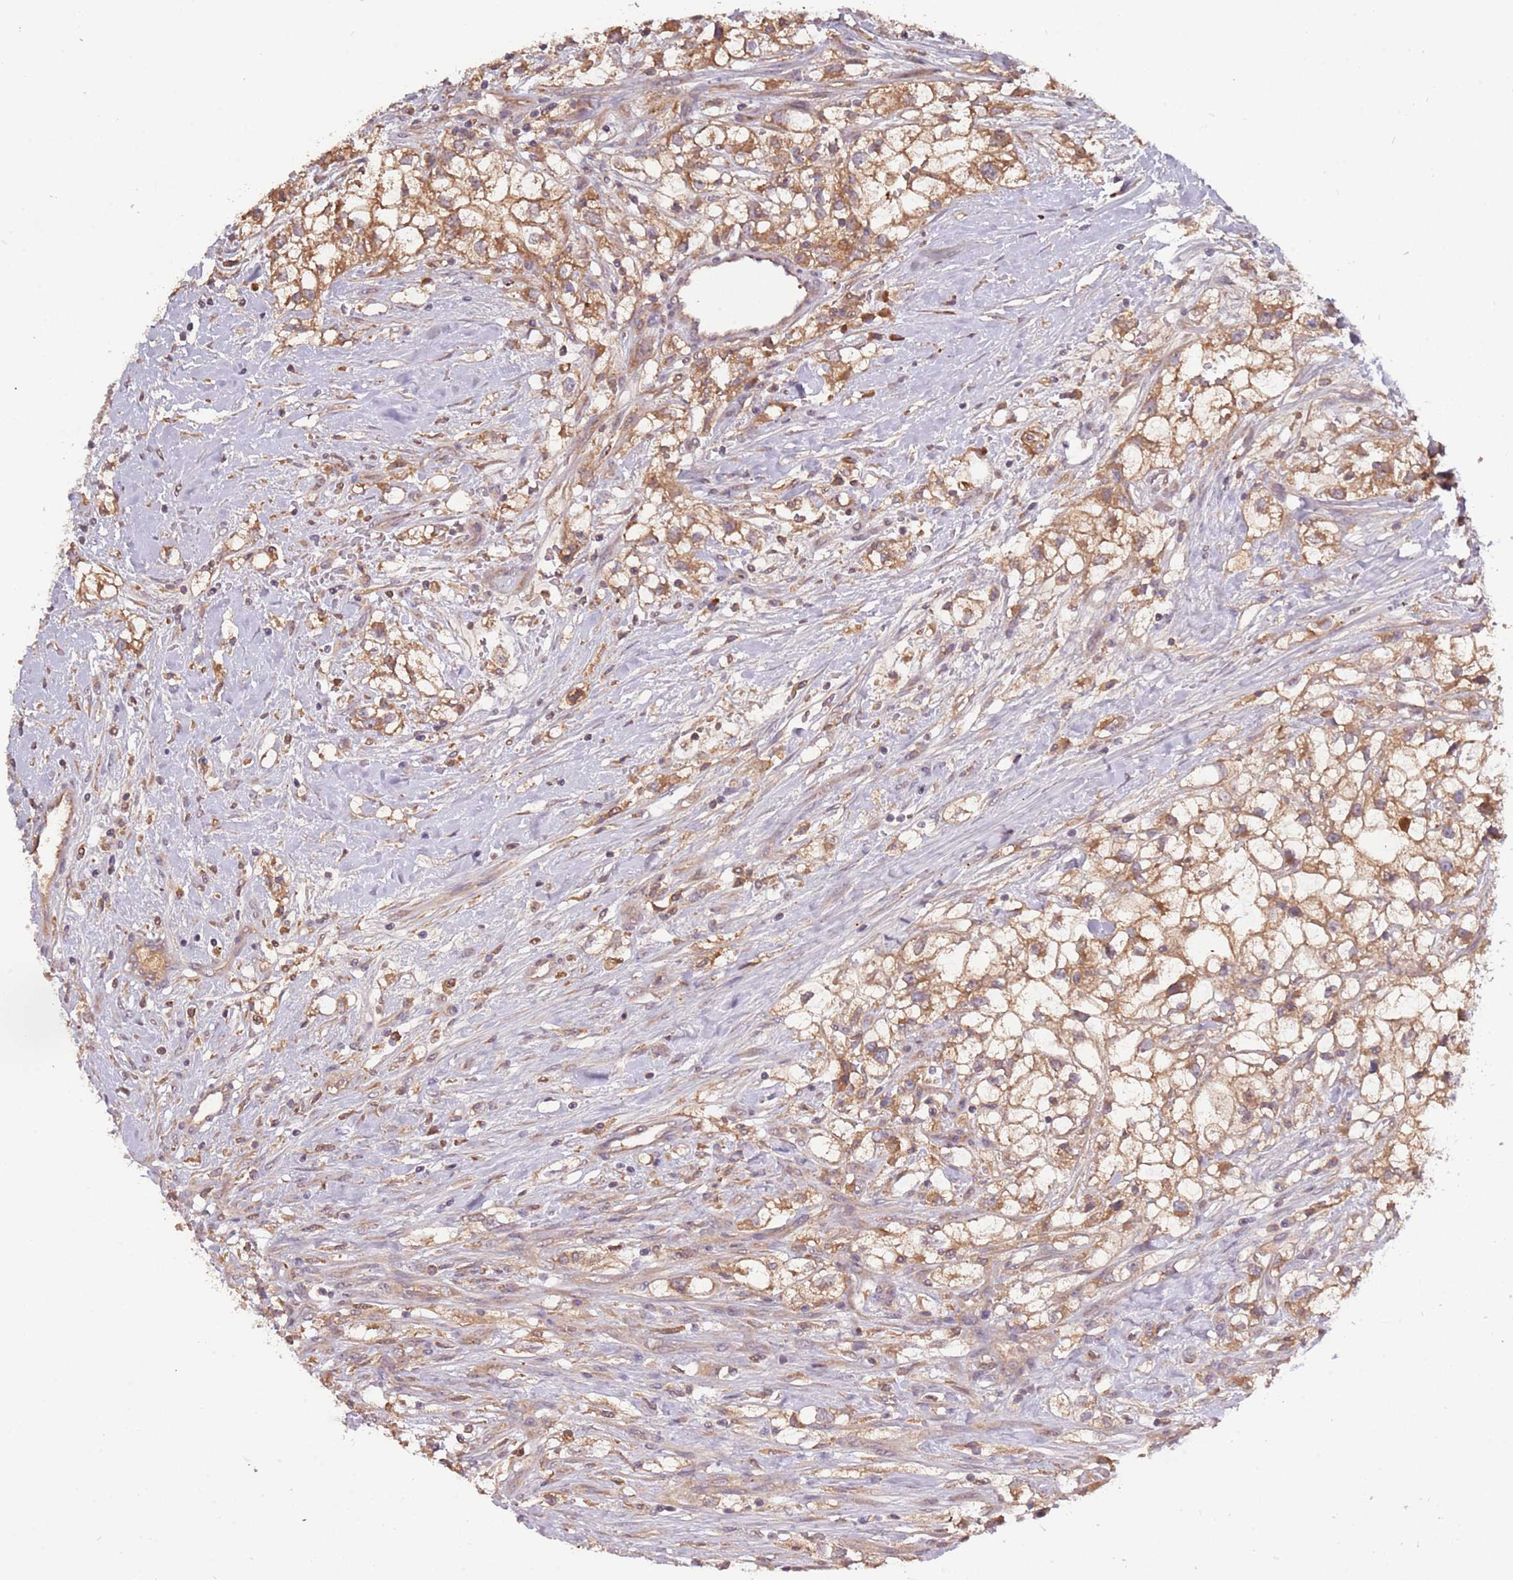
{"staining": {"intensity": "moderate", "quantity": ">75%", "location": "cytoplasmic/membranous"}, "tissue": "renal cancer", "cell_type": "Tumor cells", "image_type": "cancer", "snomed": [{"axis": "morphology", "description": "Adenocarcinoma, NOS"}, {"axis": "topography", "description": "Kidney"}], "caption": "There is medium levels of moderate cytoplasmic/membranous positivity in tumor cells of renal adenocarcinoma, as demonstrated by immunohistochemical staining (brown color).", "gene": "USP32", "patient": {"sex": "male", "age": 59}}